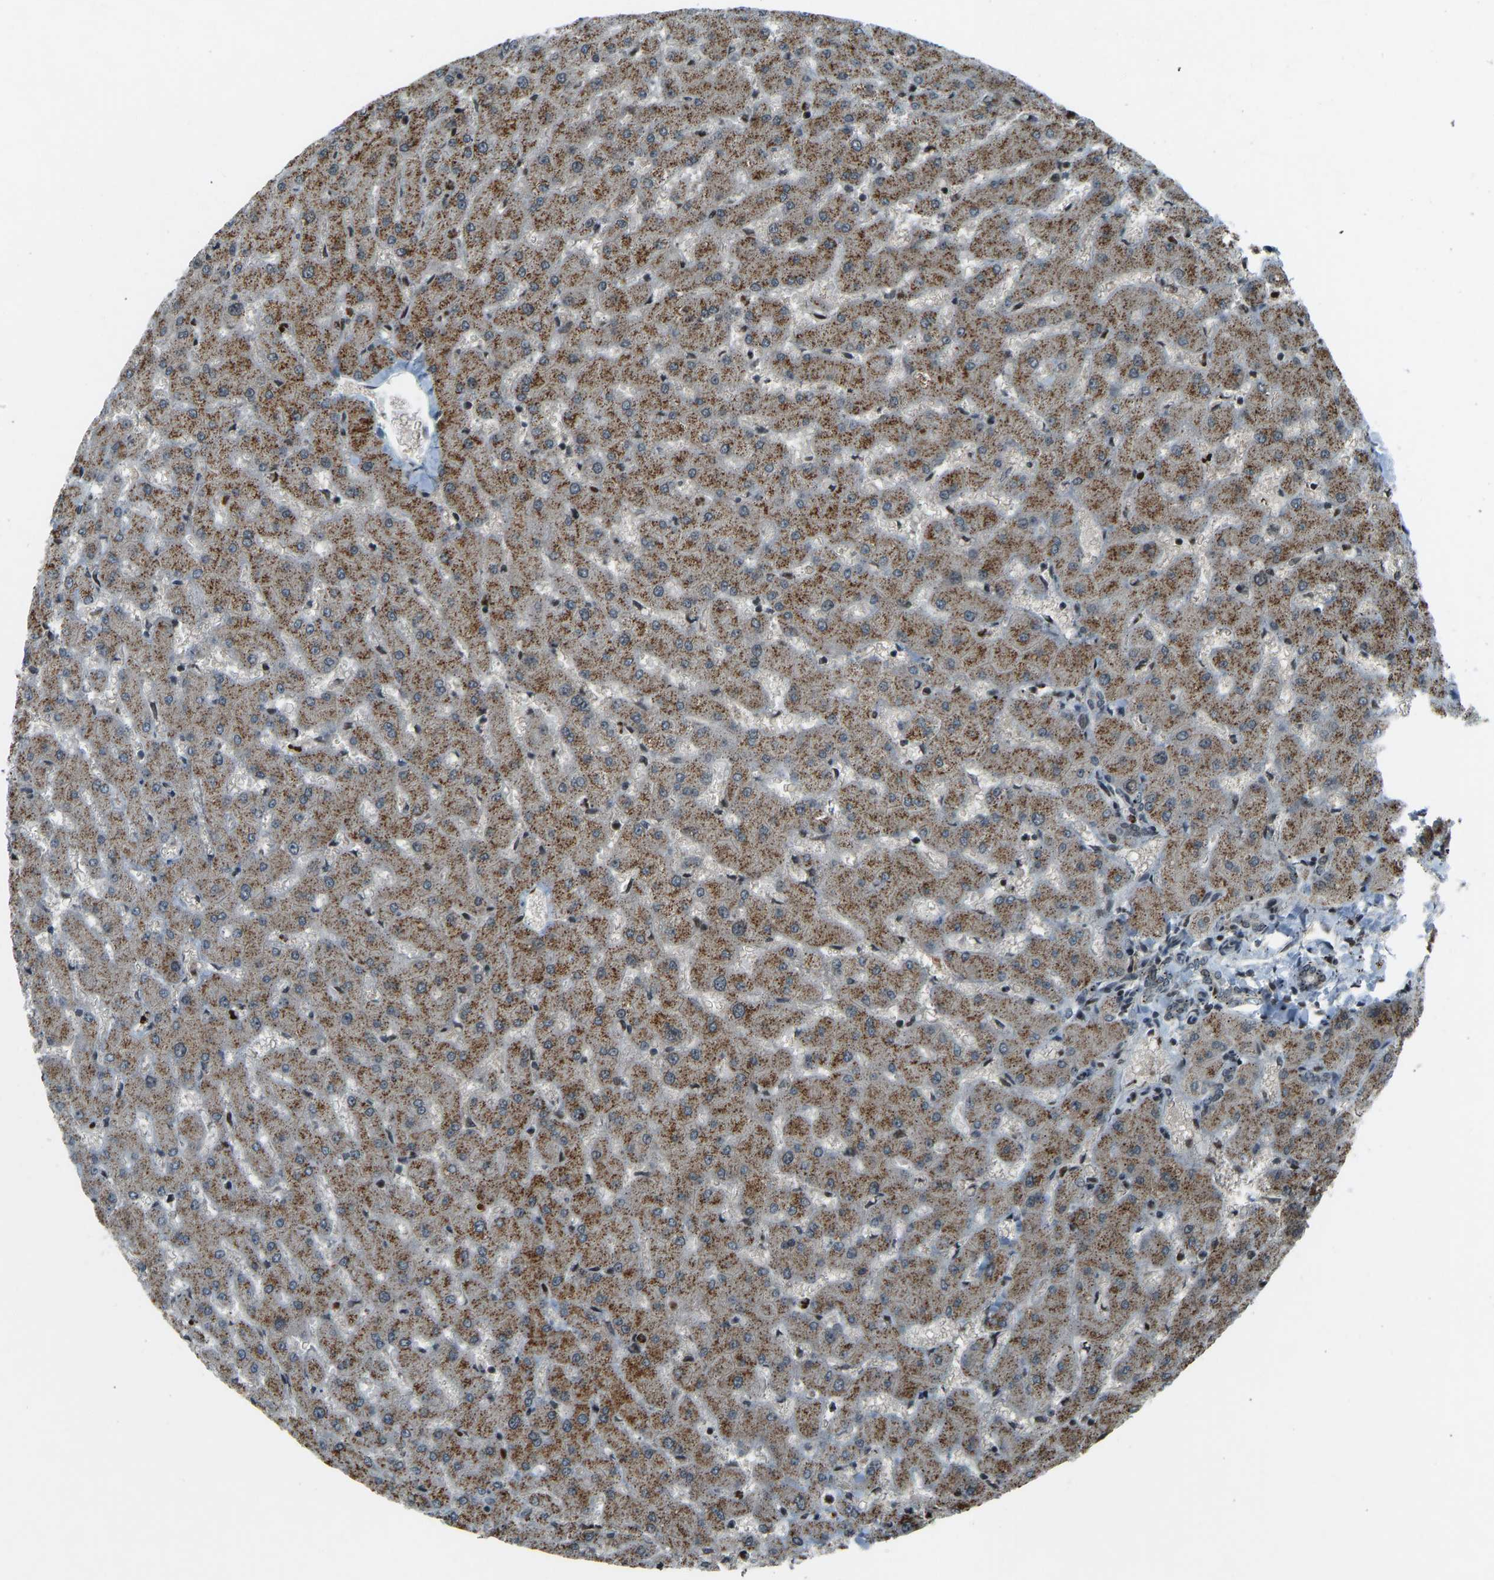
{"staining": {"intensity": "weak", "quantity": "25%-75%", "location": "cytoplasmic/membranous"}, "tissue": "liver", "cell_type": "Cholangiocytes", "image_type": "normal", "snomed": [{"axis": "morphology", "description": "Normal tissue, NOS"}, {"axis": "topography", "description": "Liver"}], "caption": "Cholangiocytes show low levels of weak cytoplasmic/membranous staining in about 25%-75% of cells in normal liver.", "gene": "SVOPL", "patient": {"sex": "female", "age": 63}}